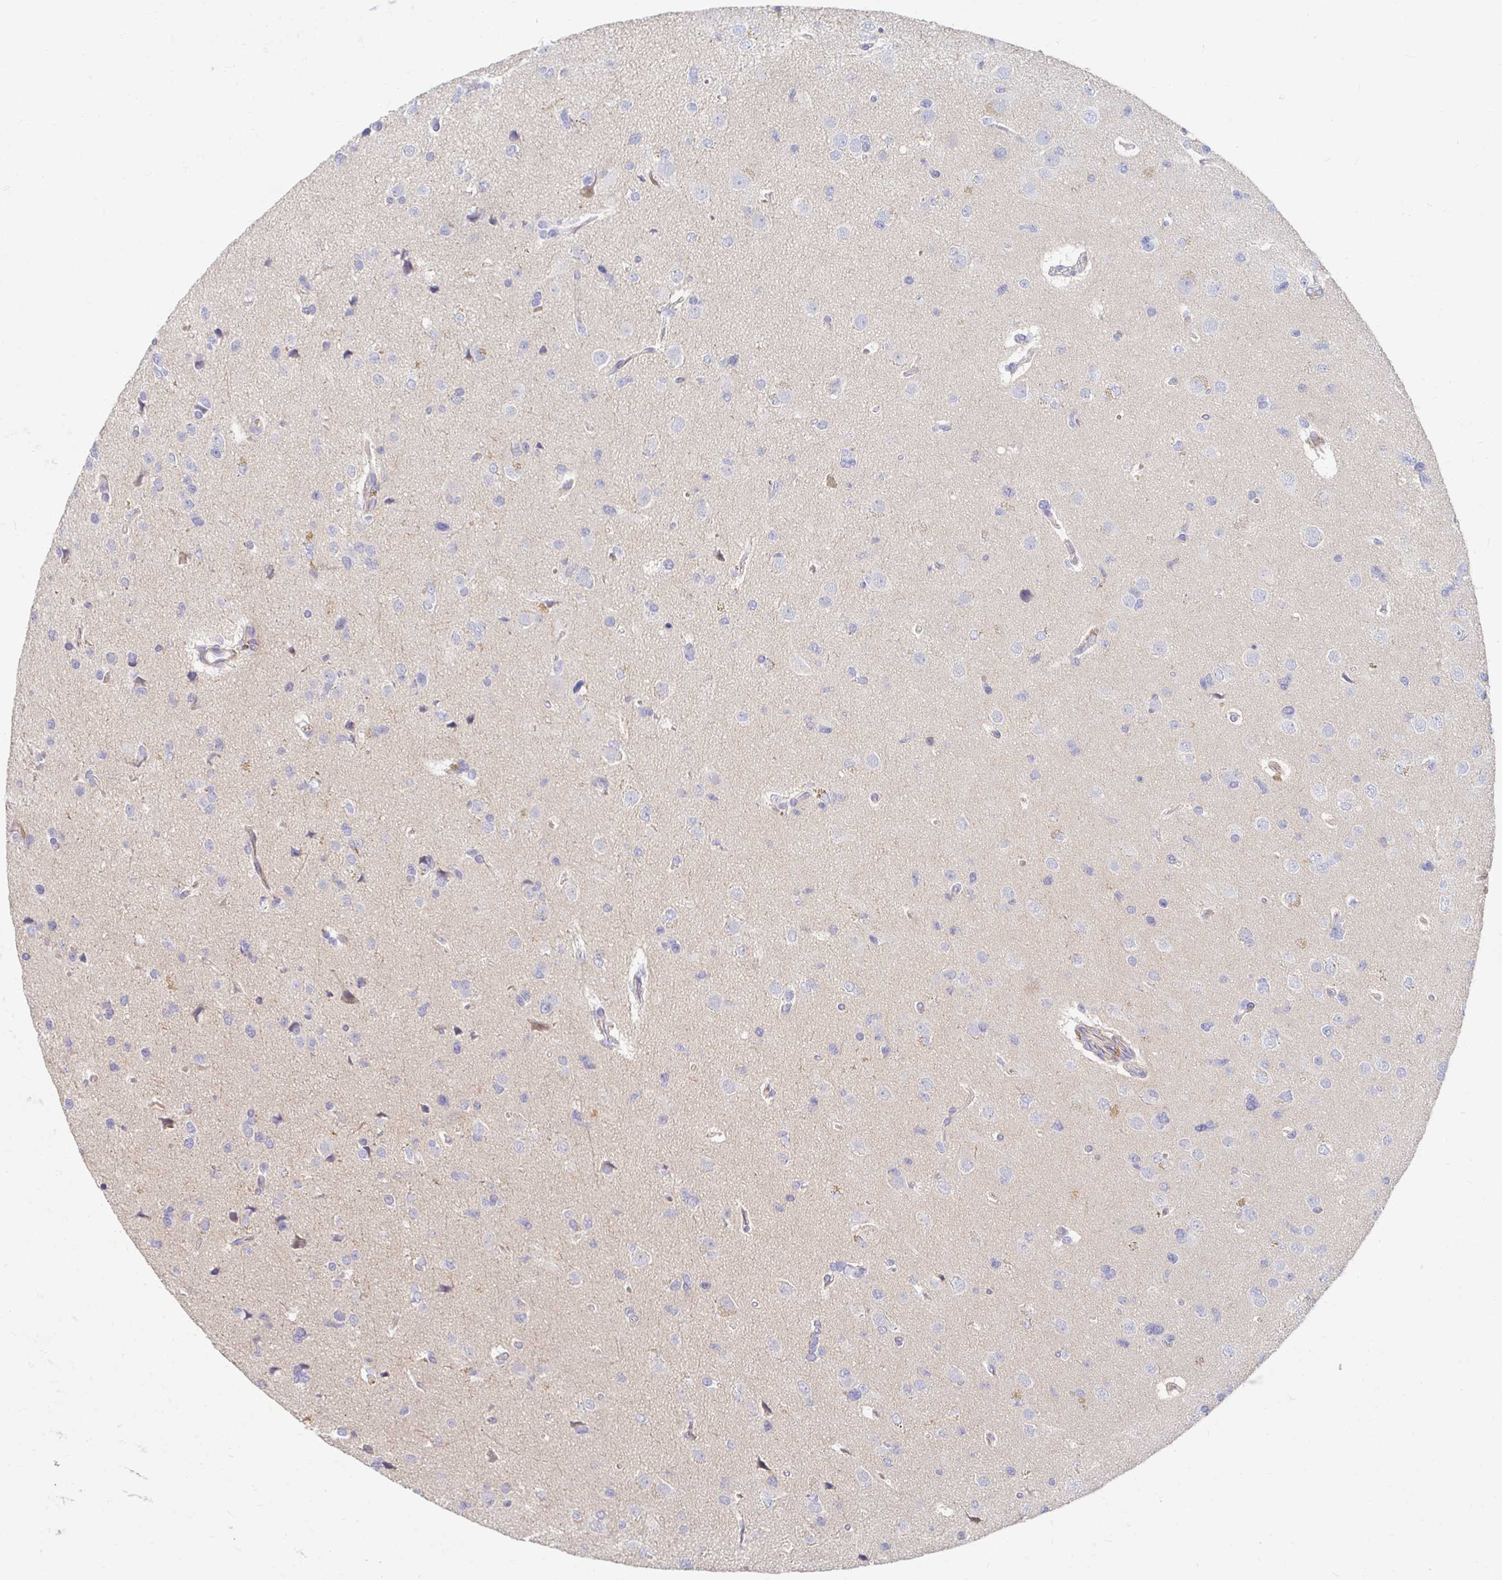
{"staining": {"intensity": "negative", "quantity": "none", "location": "none"}, "tissue": "glioma", "cell_type": "Tumor cells", "image_type": "cancer", "snomed": [{"axis": "morphology", "description": "Glioma, malignant, Low grade"}, {"axis": "topography", "description": "Brain"}], "caption": "Immunohistochemical staining of glioma exhibits no significant staining in tumor cells.", "gene": "MYLK2", "patient": {"sex": "female", "age": 55}}